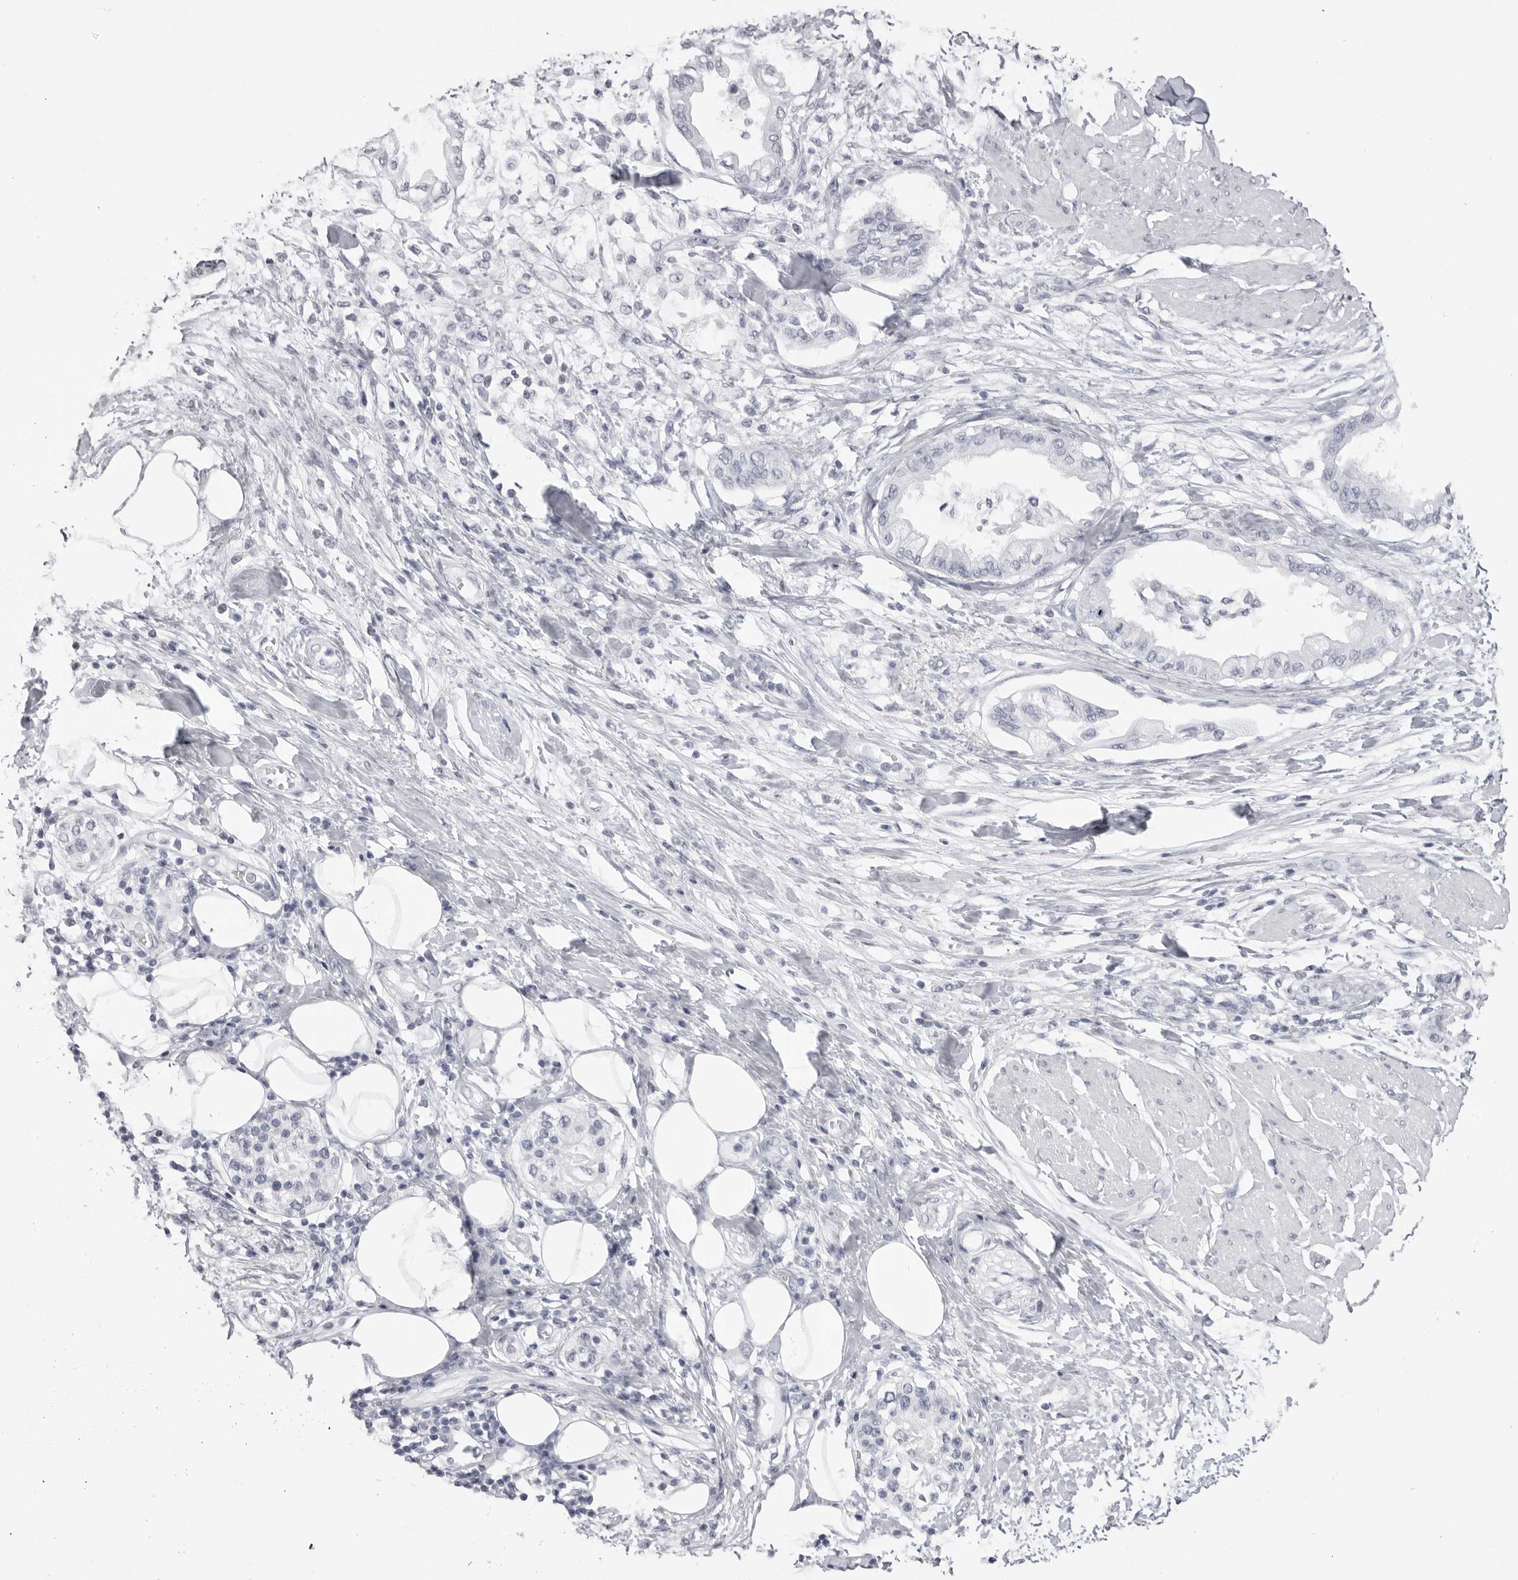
{"staining": {"intensity": "negative", "quantity": "none", "location": "none"}, "tissue": "pancreatic cancer", "cell_type": "Tumor cells", "image_type": "cancer", "snomed": [{"axis": "morphology", "description": "Normal tissue, NOS"}, {"axis": "morphology", "description": "Adenocarcinoma, NOS"}, {"axis": "topography", "description": "Pancreas"}, {"axis": "topography", "description": "Duodenum"}], "caption": "This is an immunohistochemistry (IHC) histopathology image of human pancreatic cancer. There is no expression in tumor cells.", "gene": "RHO", "patient": {"sex": "female", "age": 60}}